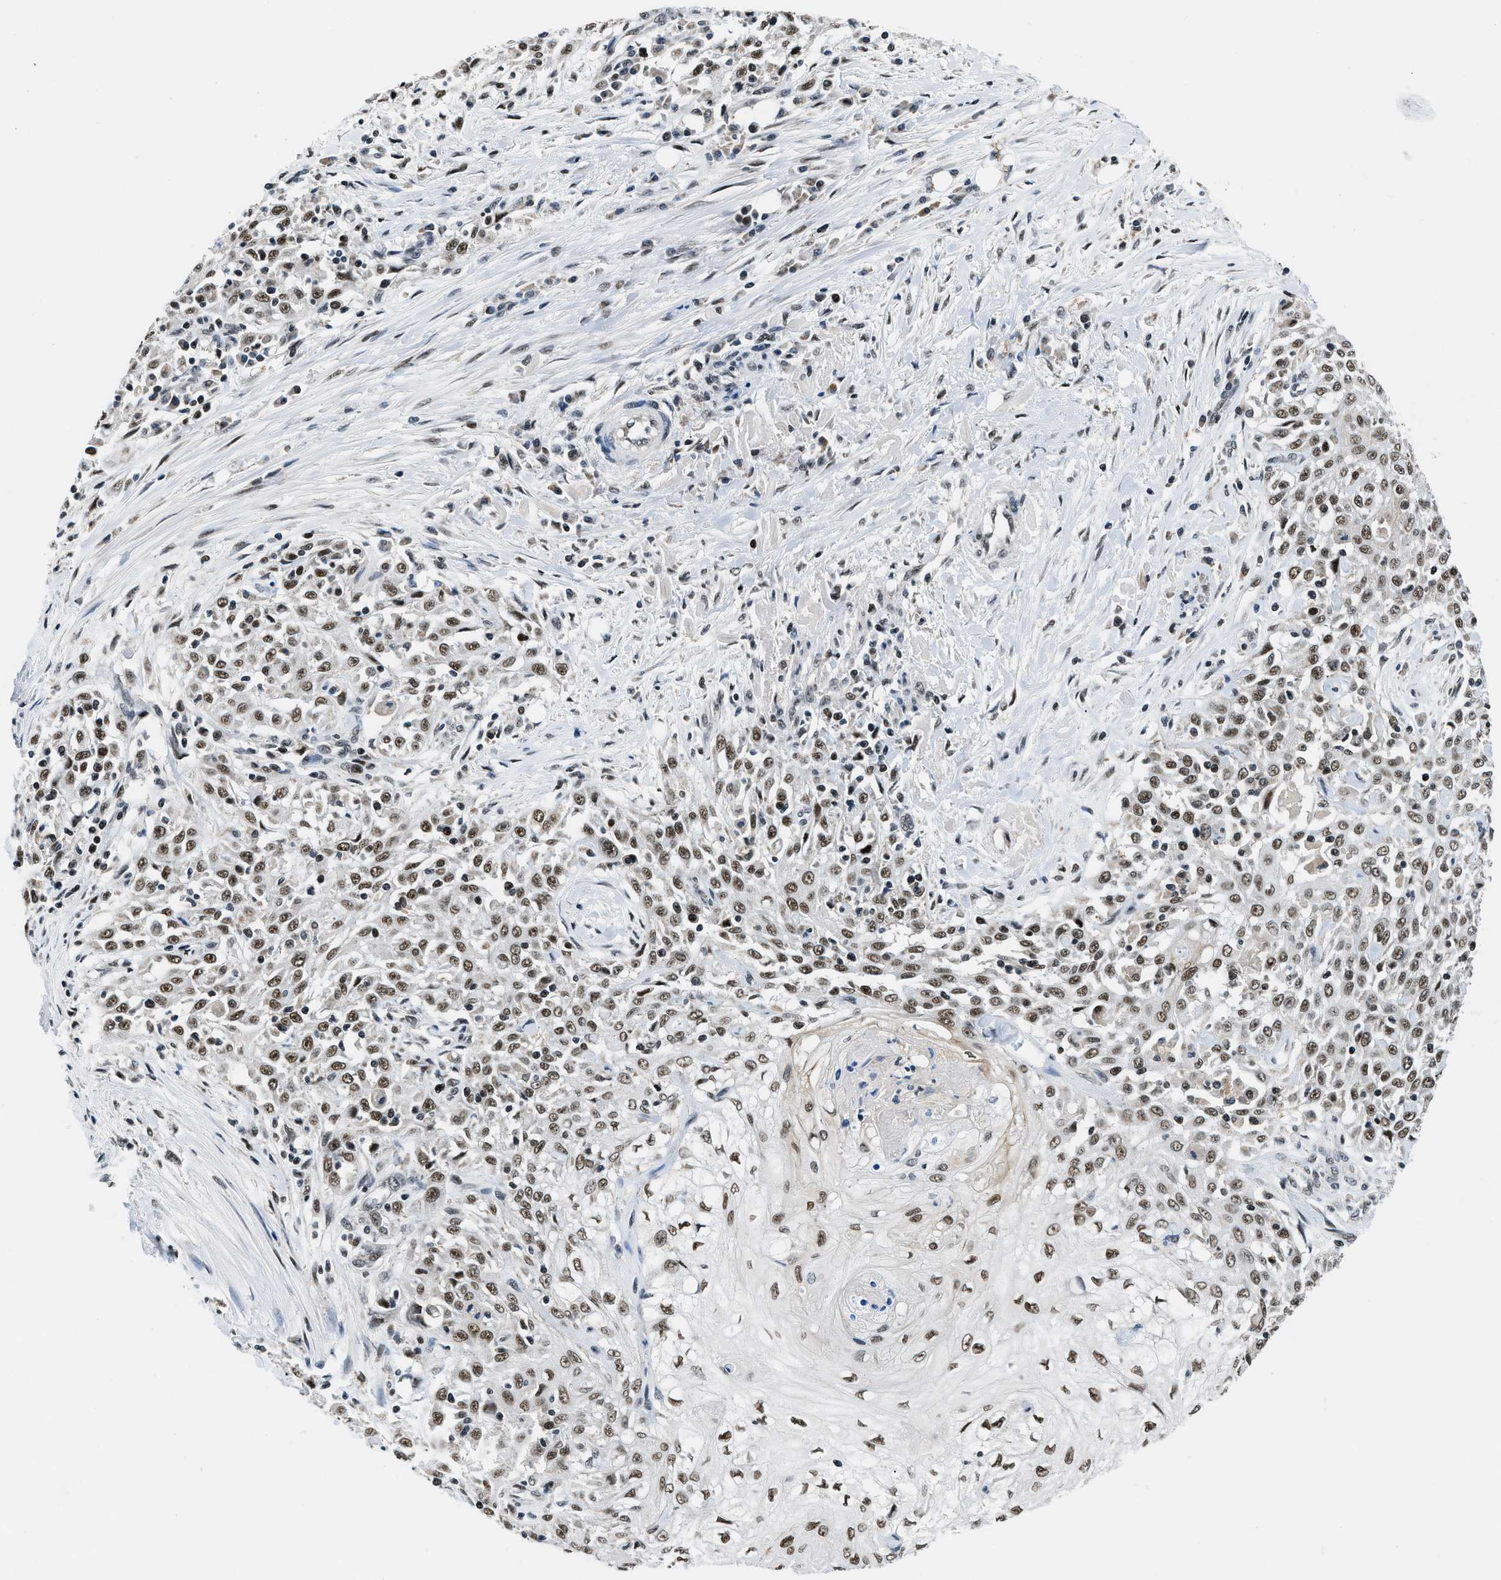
{"staining": {"intensity": "moderate", "quantity": ">75%", "location": "nuclear"}, "tissue": "skin cancer", "cell_type": "Tumor cells", "image_type": "cancer", "snomed": [{"axis": "morphology", "description": "Squamous cell carcinoma, NOS"}, {"axis": "morphology", "description": "Squamous cell carcinoma, metastatic, NOS"}, {"axis": "topography", "description": "Skin"}, {"axis": "topography", "description": "Lymph node"}], "caption": "Skin squamous cell carcinoma stained with a protein marker displays moderate staining in tumor cells.", "gene": "KDM3B", "patient": {"sex": "male", "age": 75}}